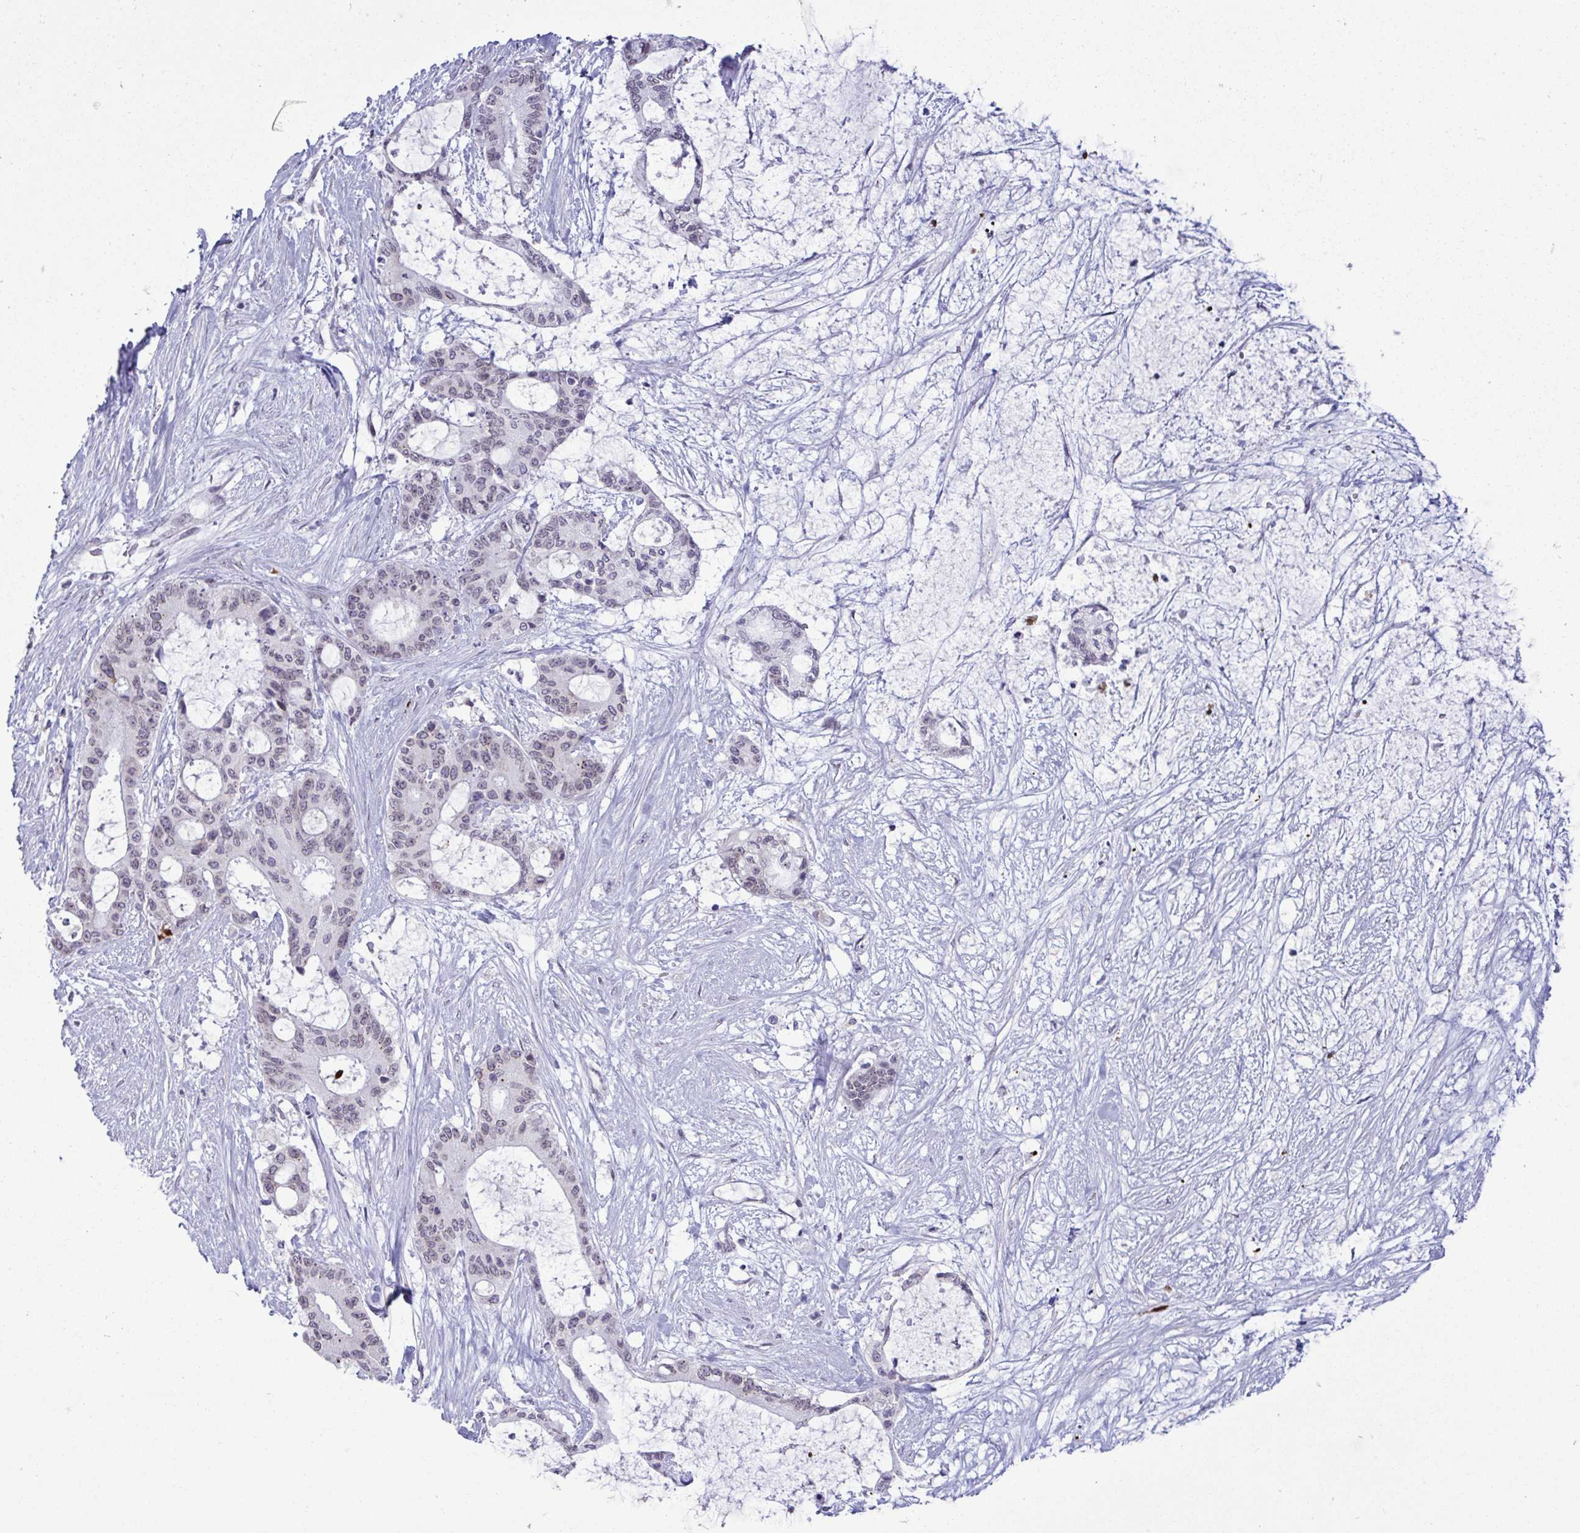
{"staining": {"intensity": "weak", "quantity": ">75%", "location": "nuclear"}, "tissue": "liver cancer", "cell_type": "Tumor cells", "image_type": "cancer", "snomed": [{"axis": "morphology", "description": "Normal tissue, NOS"}, {"axis": "morphology", "description": "Cholangiocarcinoma"}, {"axis": "topography", "description": "Liver"}, {"axis": "topography", "description": "Peripheral nerve tissue"}], "caption": "This is an image of IHC staining of liver cancer (cholangiocarcinoma), which shows weak positivity in the nuclear of tumor cells.", "gene": "DOCK11", "patient": {"sex": "female", "age": 73}}